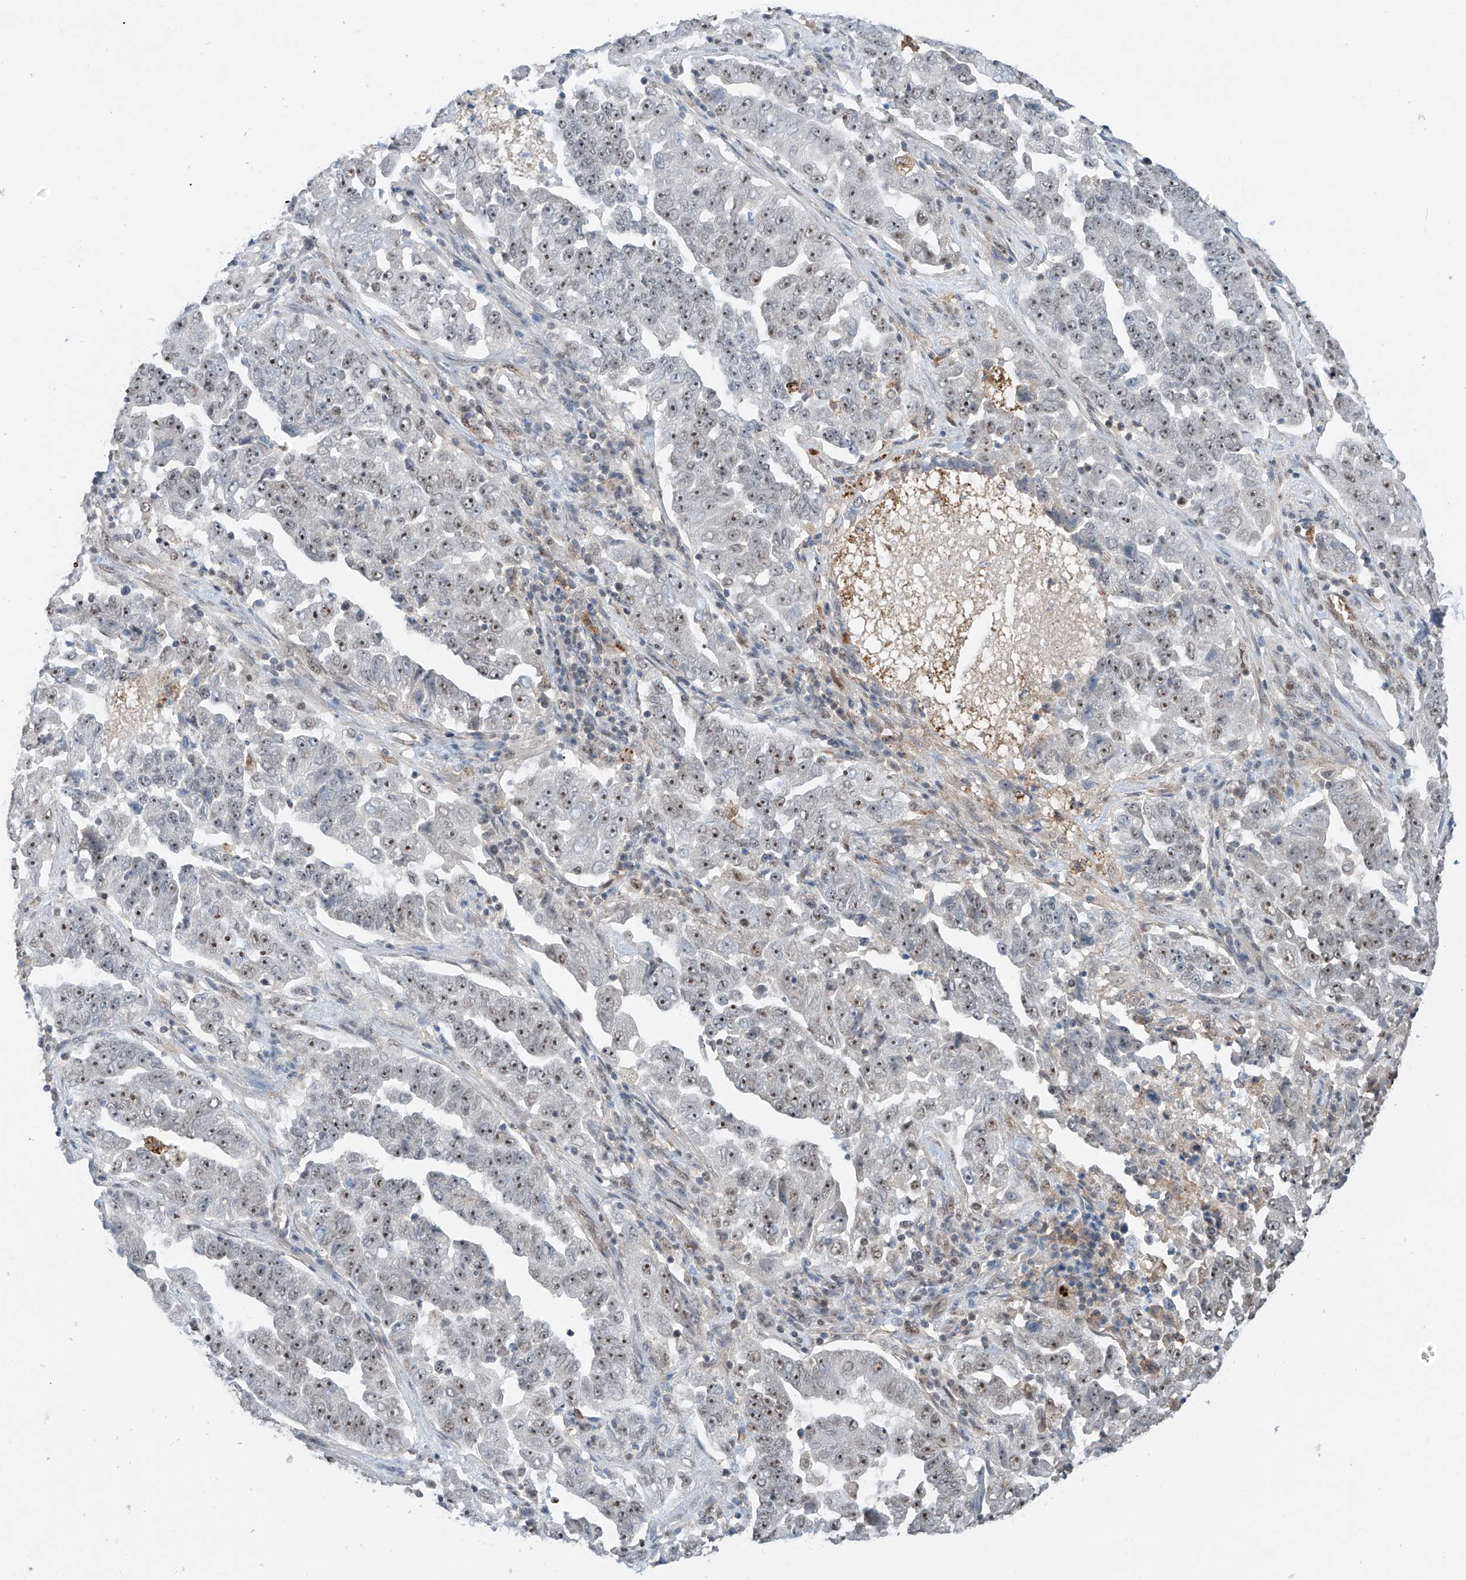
{"staining": {"intensity": "weak", "quantity": "25%-75%", "location": "nuclear"}, "tissue": "lung cancer", "cell_type": "Tumor cells", "image_type": "cancer", "snomed": [{"axis": "morphology", "description": "Adenocarcinoma, NOS"}, {"axis": "topography", "description": "Lung"}], "caption": "There is low levels of weak nuclear positivity in tumor cells of lung adenocarcinoma, as demonstrated by immunohistochemical staining (brown color).", "gene": "C1orf131", "patient": {"sex": "female", "age": 51}}